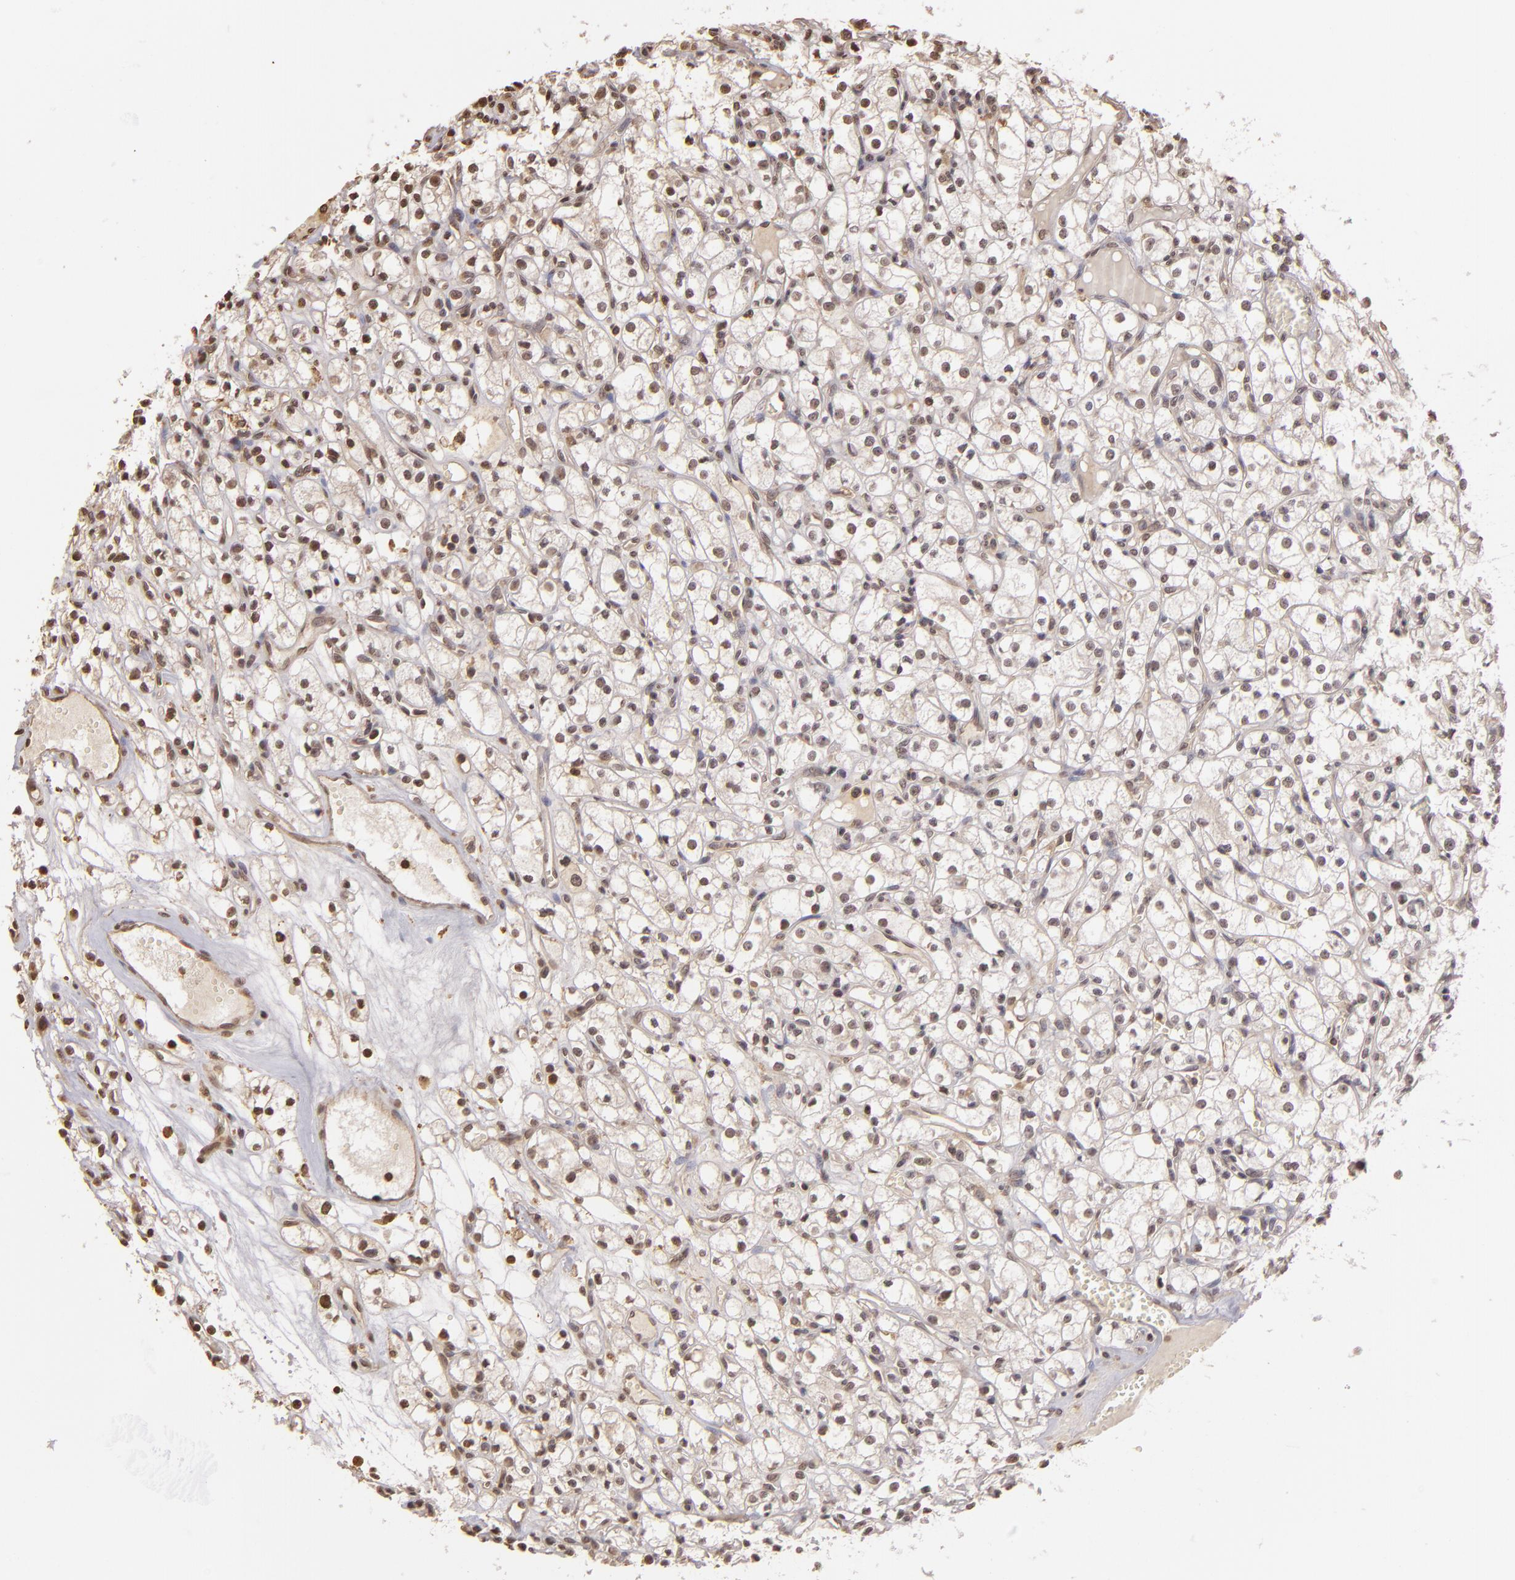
{"staining": {"intensity": "weak", "quantity": "25%-75%", "location": "nuclear"}, "tissue": "renal cancer", "cell_type": "Tumor cells", "image_type": "cancer", "snomed": [{"axis": "morphology", "description": "Adenocarcinoma, NOS"}, {"axis": "topography", "description": "Kidney"}], "caption": "There is low levels of weak nuclear positivity in tumor cells of renal cancer, as demonstrated by immunohistochemical staining (brown color).", "gene": "ARPC2", "patient": {"sex": "male", "age": 61}}